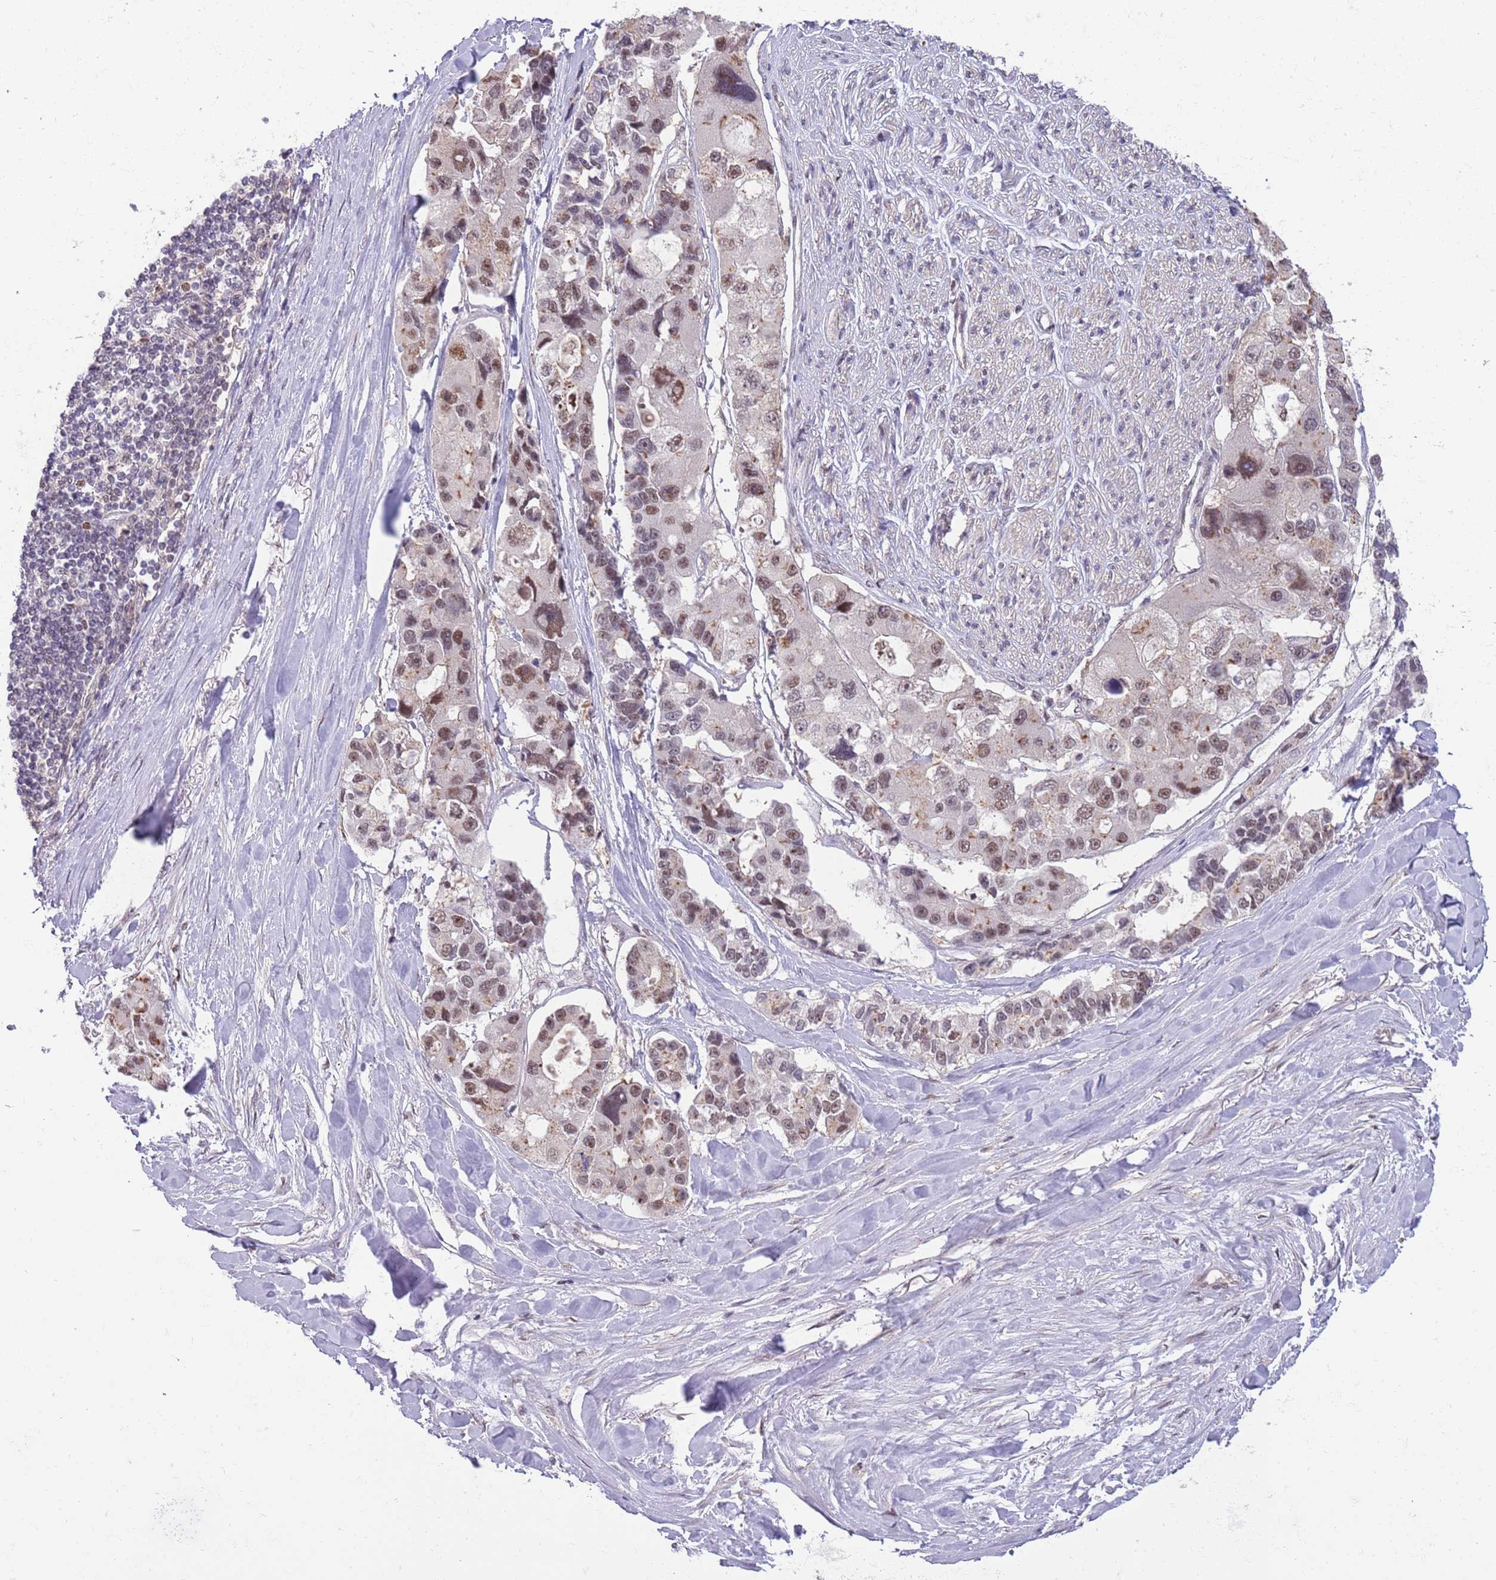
{"staining": {"intensity": "moderate", "quantity": ">75%", "location": "nuclear"}, "tissue": "lung cancer", "cell_type": "Tumor cells", "image_type": "cancer", "snomed": [{"axis": "morphology", "description": "Adenocarcinoma, NOS"}, {"axis": "topography", "description": "Lung"}], "caption": "Lung cancer stained with a protein marker reveals moderate staining in tumor cells.", "gene": "ZBTB7A", "patient": {"sex": "female", "age": 54}}